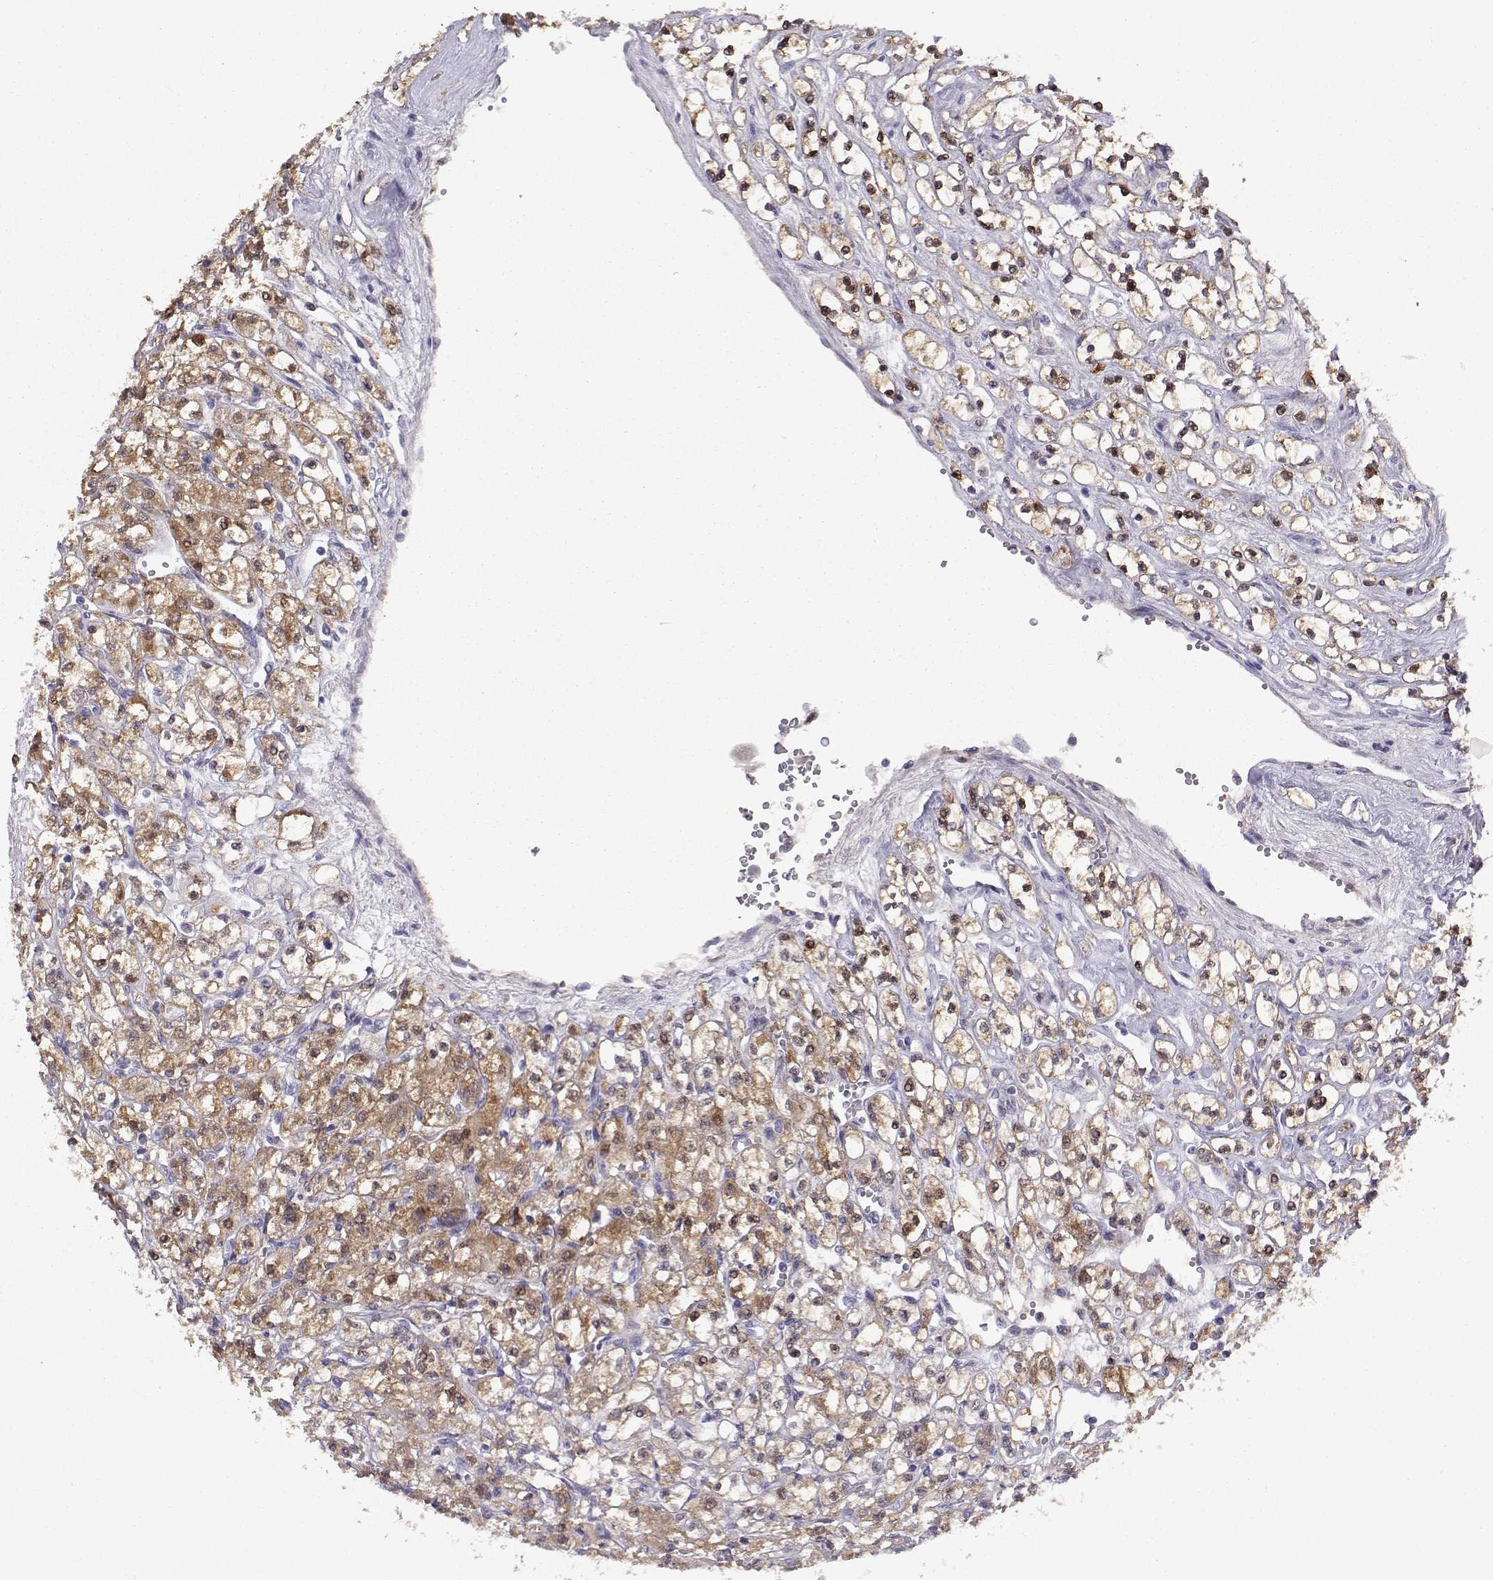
{"staining": {"intensity": "moderate", "quantity": ">75%", "location": "cytoplasmic/membranous"}, "tissue": "renal cancer", "cell_type": "Tumor cells", "image_type": "cancer", "snomed": [{"axis": "morphology", "description": "Adenocarcinoma, NOS"}, {"axis": "topography", "description": "Kidney"}], "caption": "High-power microscopy captured an immunohistochemistry (IHC) micrograph of renal adenocarcinoma, revealing moderate cytoplasmic/membranous positivity in about >75% of tumor cells.", "gene": "NCAM2", "patient": {"sex": "female", "age": 70}}